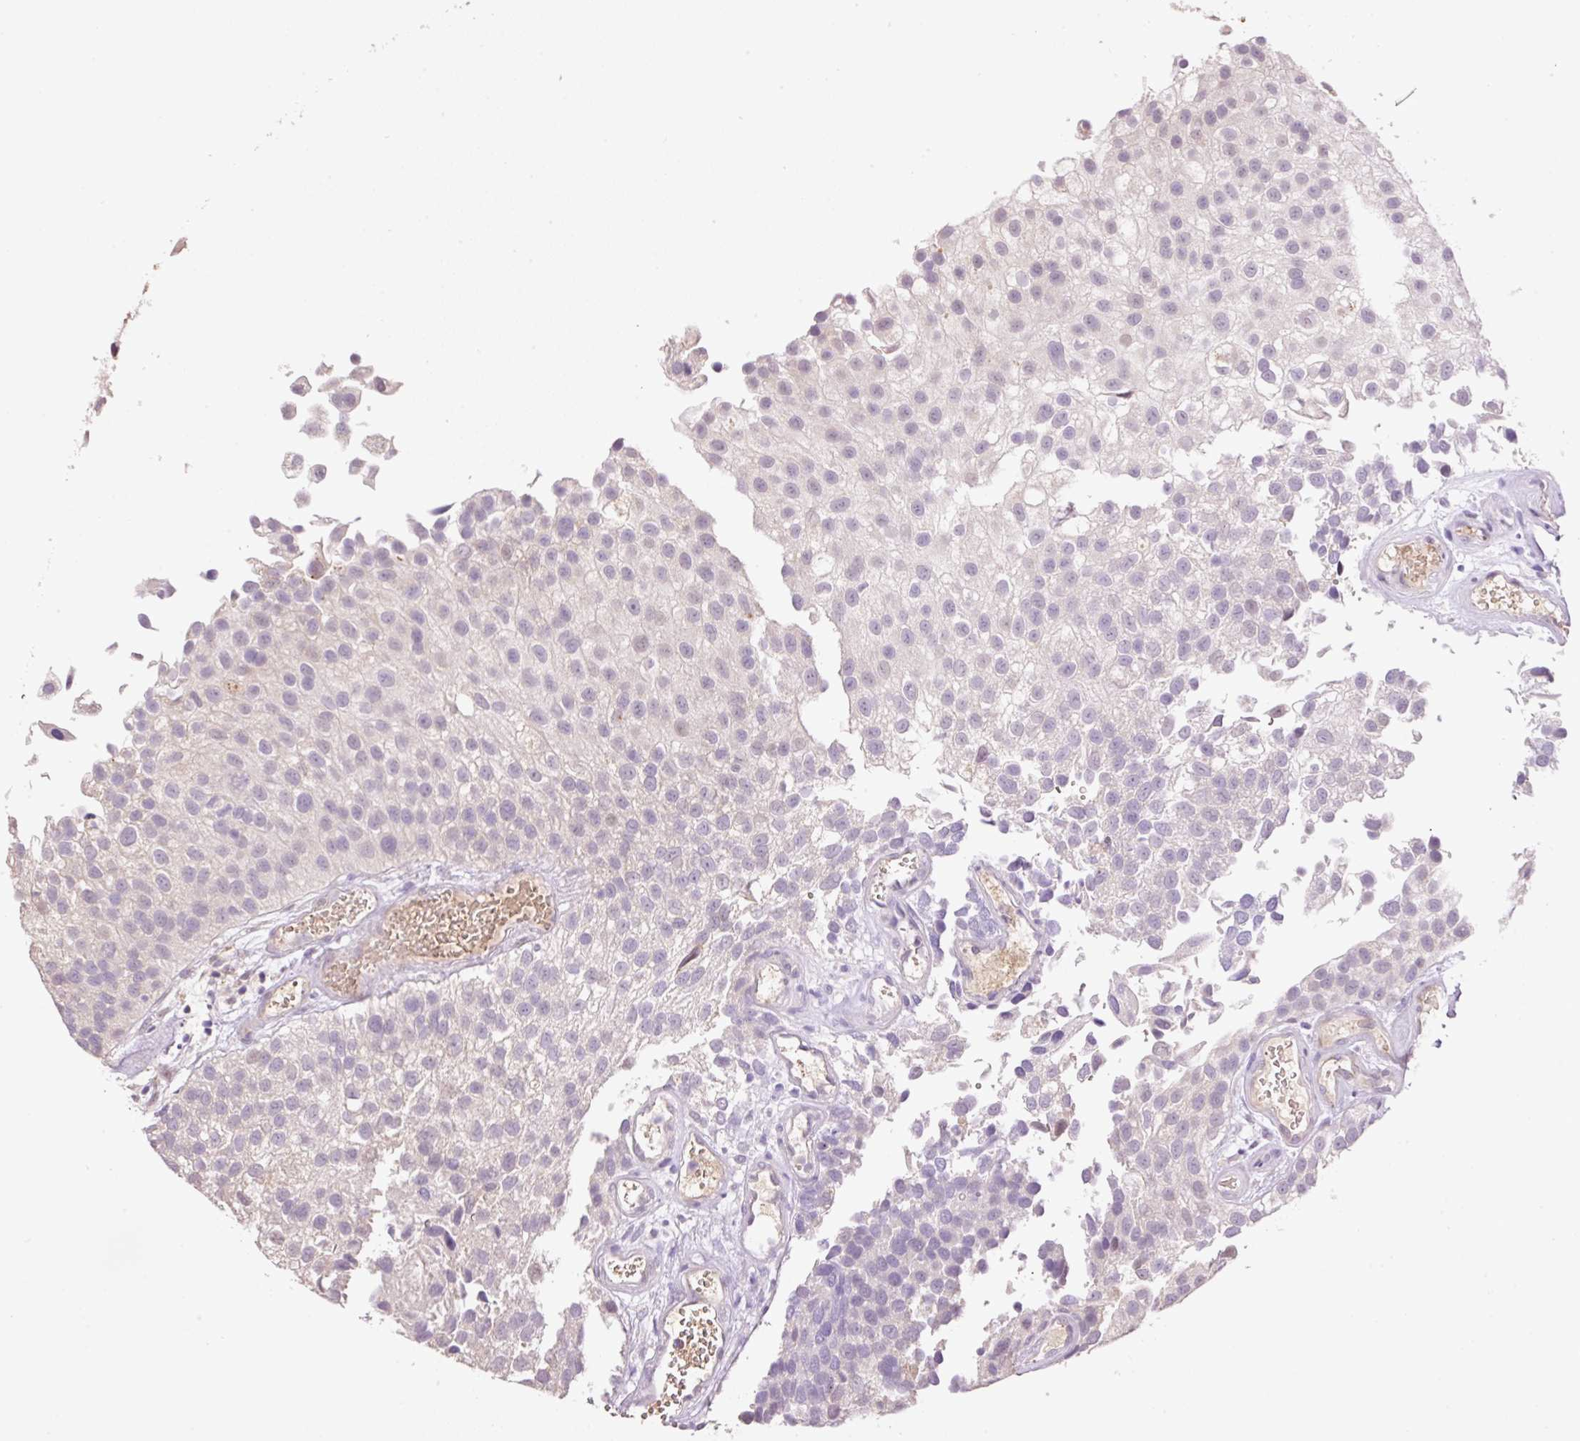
{"staining": {"intensity": "negative", "quantity": "none", "location": "none"}, "tissue": "urothelial cancer", "cell_type": "Tumor cells", "image_type": "cancer", "snomed": [{"axis": "morphology", "description": "Urothelial carcinoma, NOS"}, {"axis": "topography", "description": "Urinary bladder"}], "caption": "Immunohistochemical staining of transitional cell carcinoma displays no significant positivity in tumor cells.", "gene": "HABP4", "patient": {"sex": "male", "age": 87}}